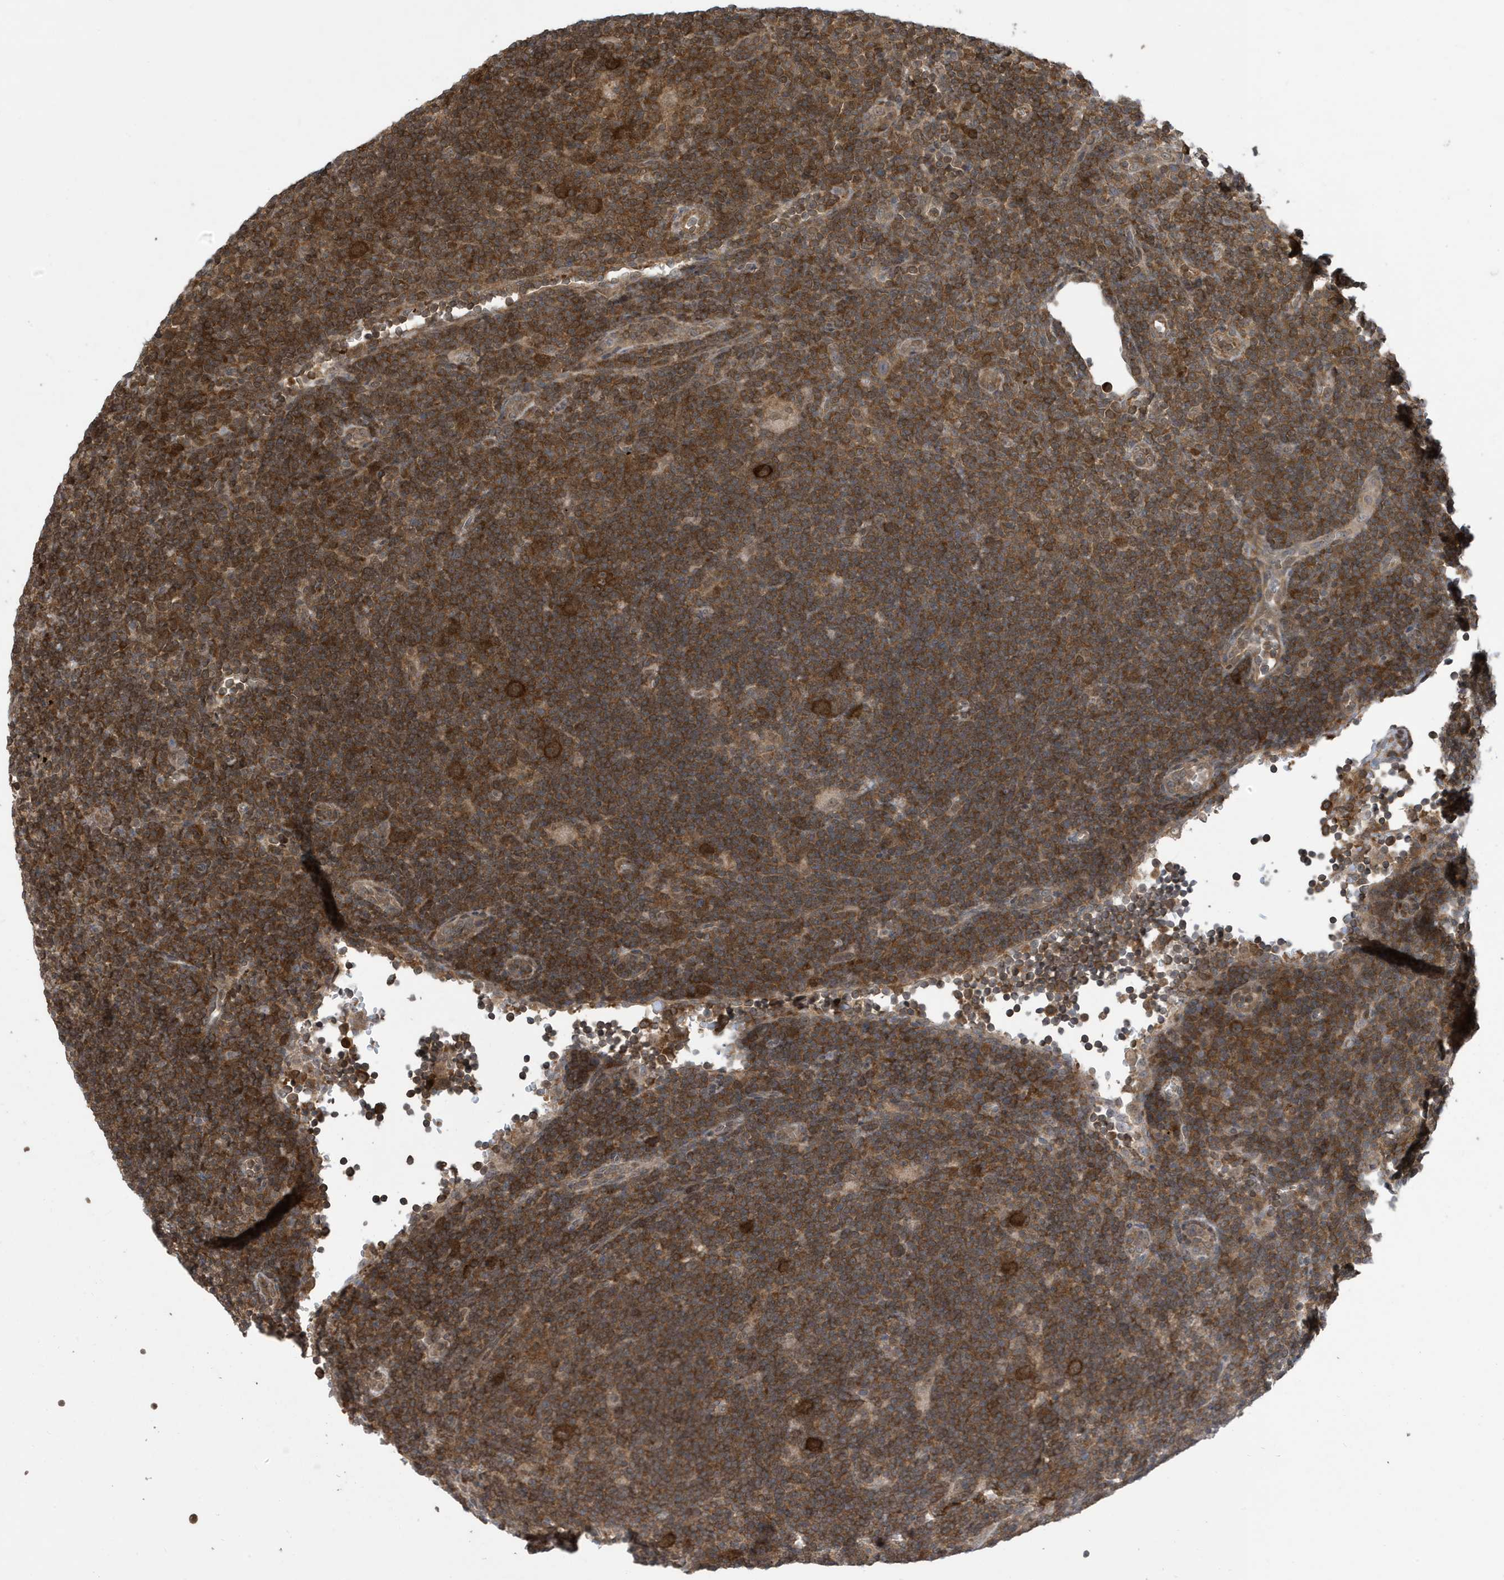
{"staining": {"intensity": "strong", "quantity": ">75%", "location": "cytoplasmic/membranous"}, "tissue": "lymphoma", "cell_type": "Tumor cells", "image_type": "cancer", "snomed": [{"axis": "morphology", "description": "Hodgkin's disease, NOS"}, {"axis": "topography", "description": "Lymph node"}], "caption": "Strong cytoplasmic/membranous positivity is identified in approximately >75% of tumor cells in Hodgkin's disease. Immunohistochemistry (ihc) stains the protein of interest in brown and the nuclei are stained blue.", "gene": "UBQLN1", "patient": {"sex": "female", "age": 57}}